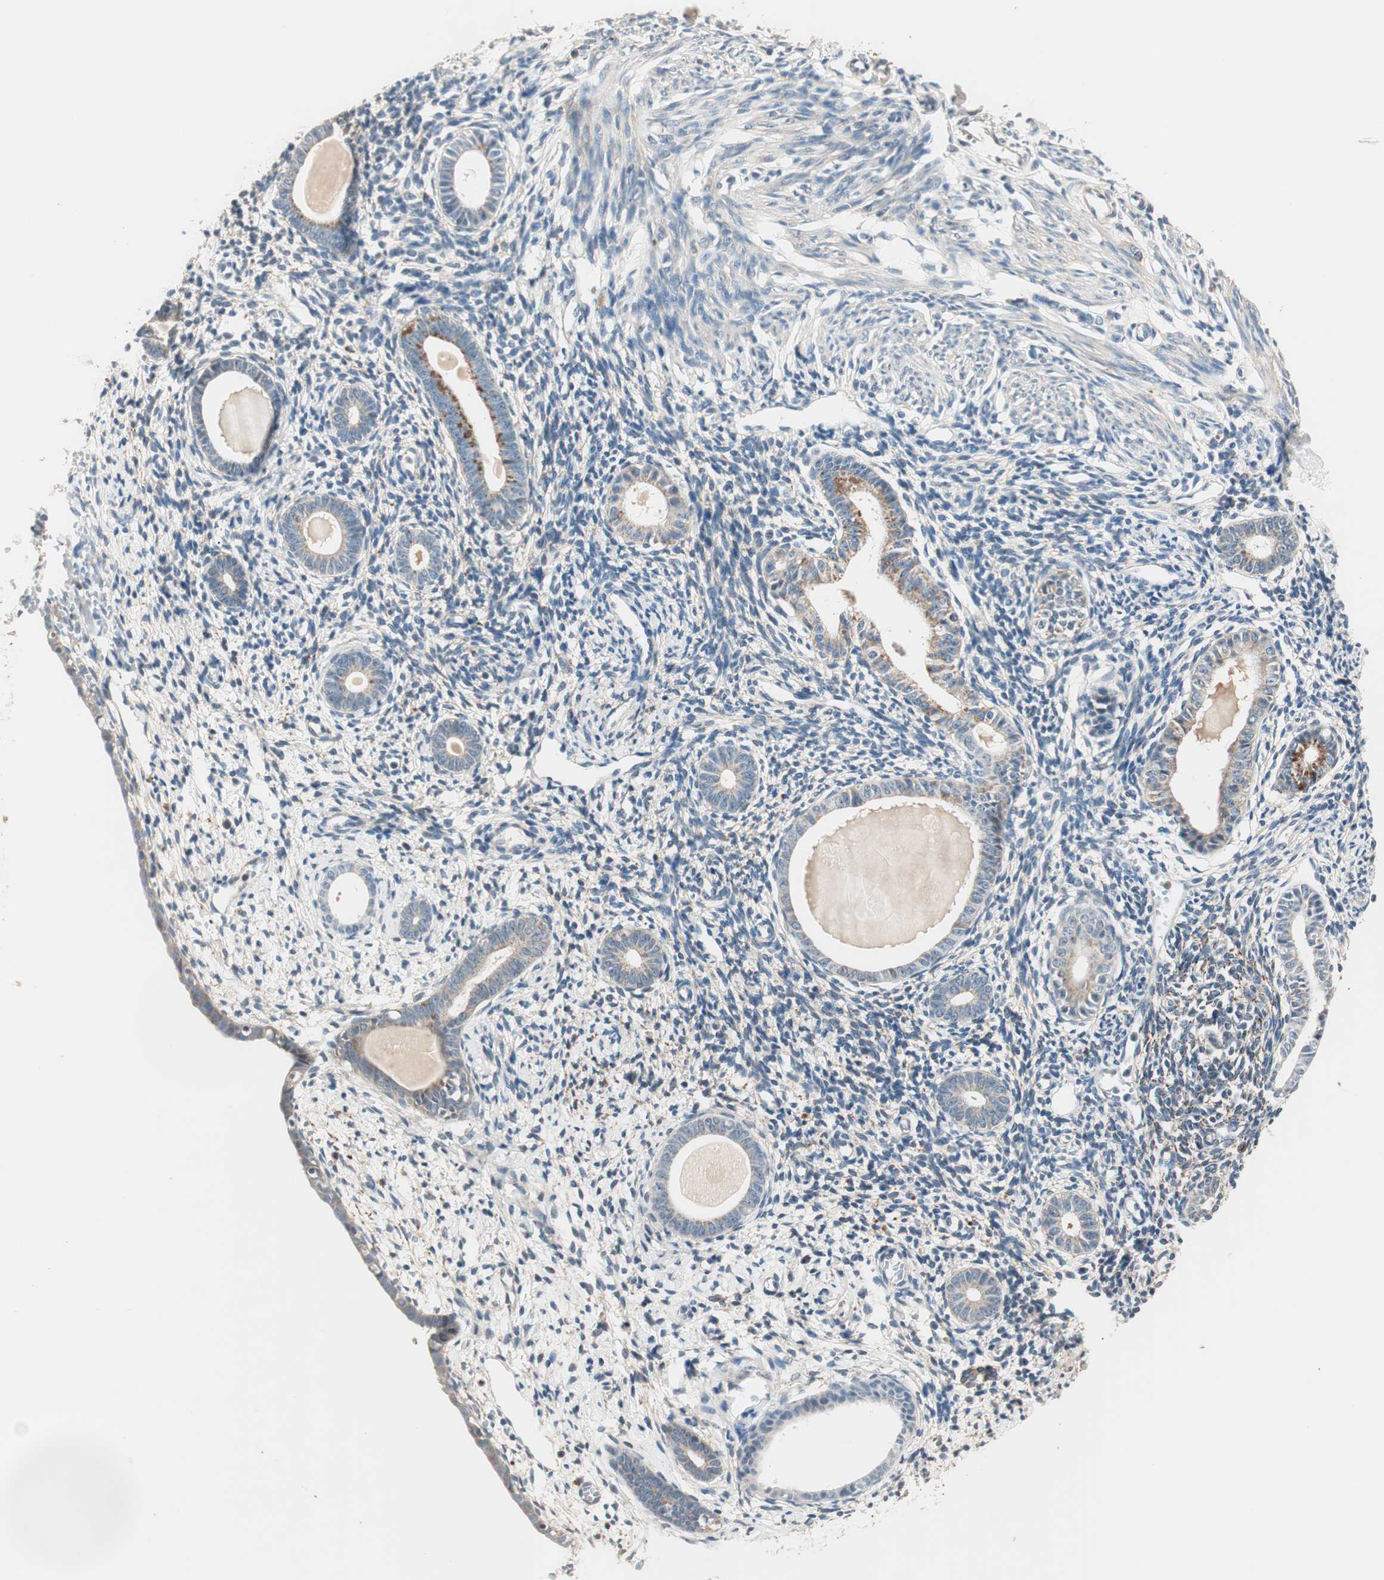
{"staining": {"intensity": "moderate", "quantity": "25%-75%", "location": "cytoplasmic/membranous"}, "tissue": "endometrium", "cell_type": "Cells in endometrial stroma", "image_type": "normal", "snomed": [{"axis": "morphology", "description": "Normal tissue, NOS"}, {"axis": "topography", "description": "Endometrium"}], "caption": "A medium amount of moderate cytoplasmic/membranous expression is appreciated in about 25%-75% of cells in endometrial stroma in benign endometrium.", "gene": "NFRKB", "patient": {"sex": "female", "age": 71}}